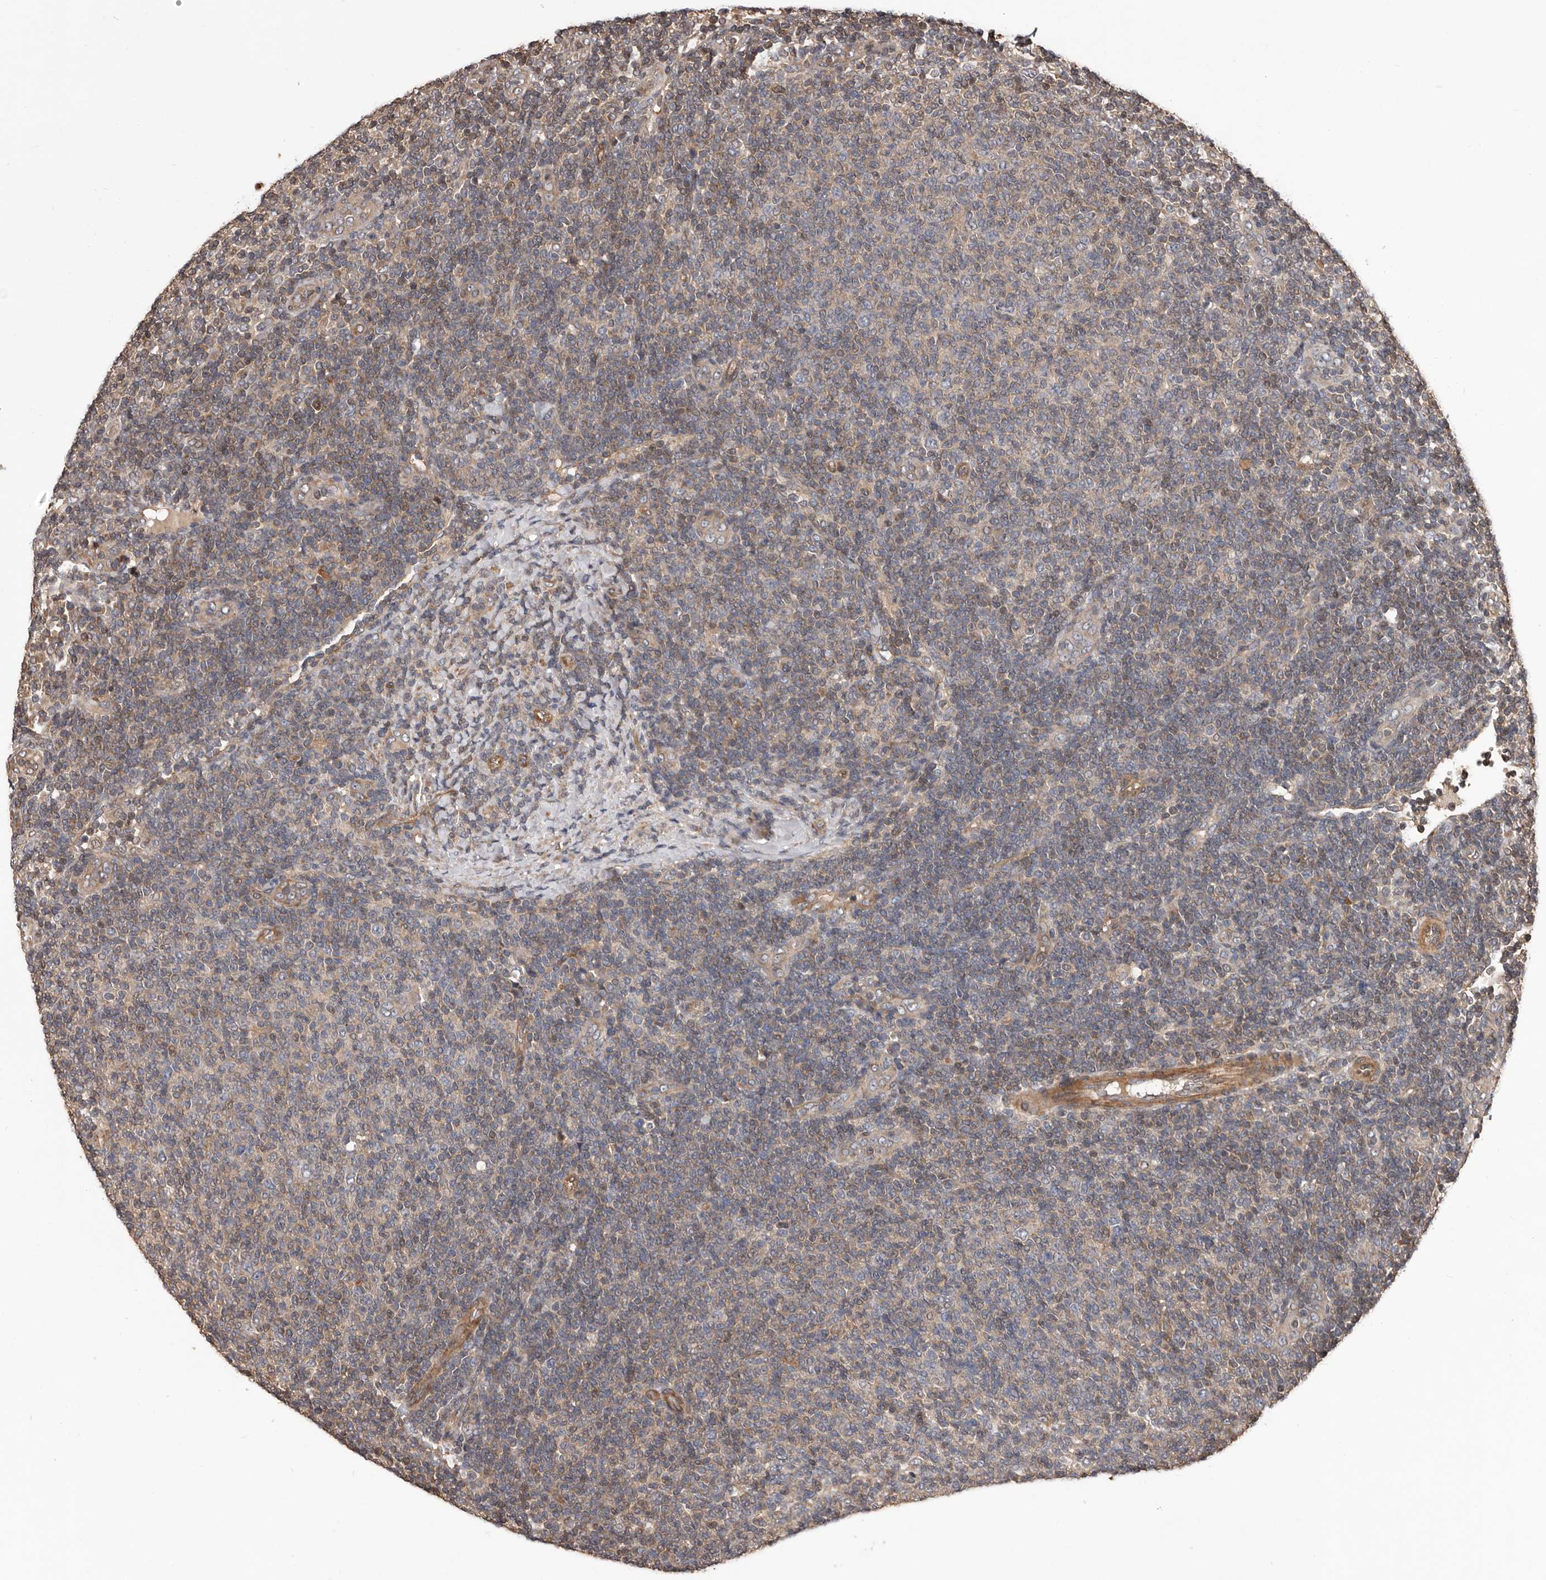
{"staining": {"intensity": "negative", "quantity": "none", "location": "none"}, "tissue": "lymphoma", "cell_type": "Tumor cells", "image_type": "cancer", "snomed": [{"axis": "morphology", "description": "Malignant lymphoma, non-Hodgkin's type, Low grade"}, {"axis": "topography", "description": "Lymph node"}], "caption": "Lymphoma was stained to show a protein in brown. There is no significant staining in tumor cells.", "gene": "ADAMTS2", "patient": {"sex": "male", "age": 66}}